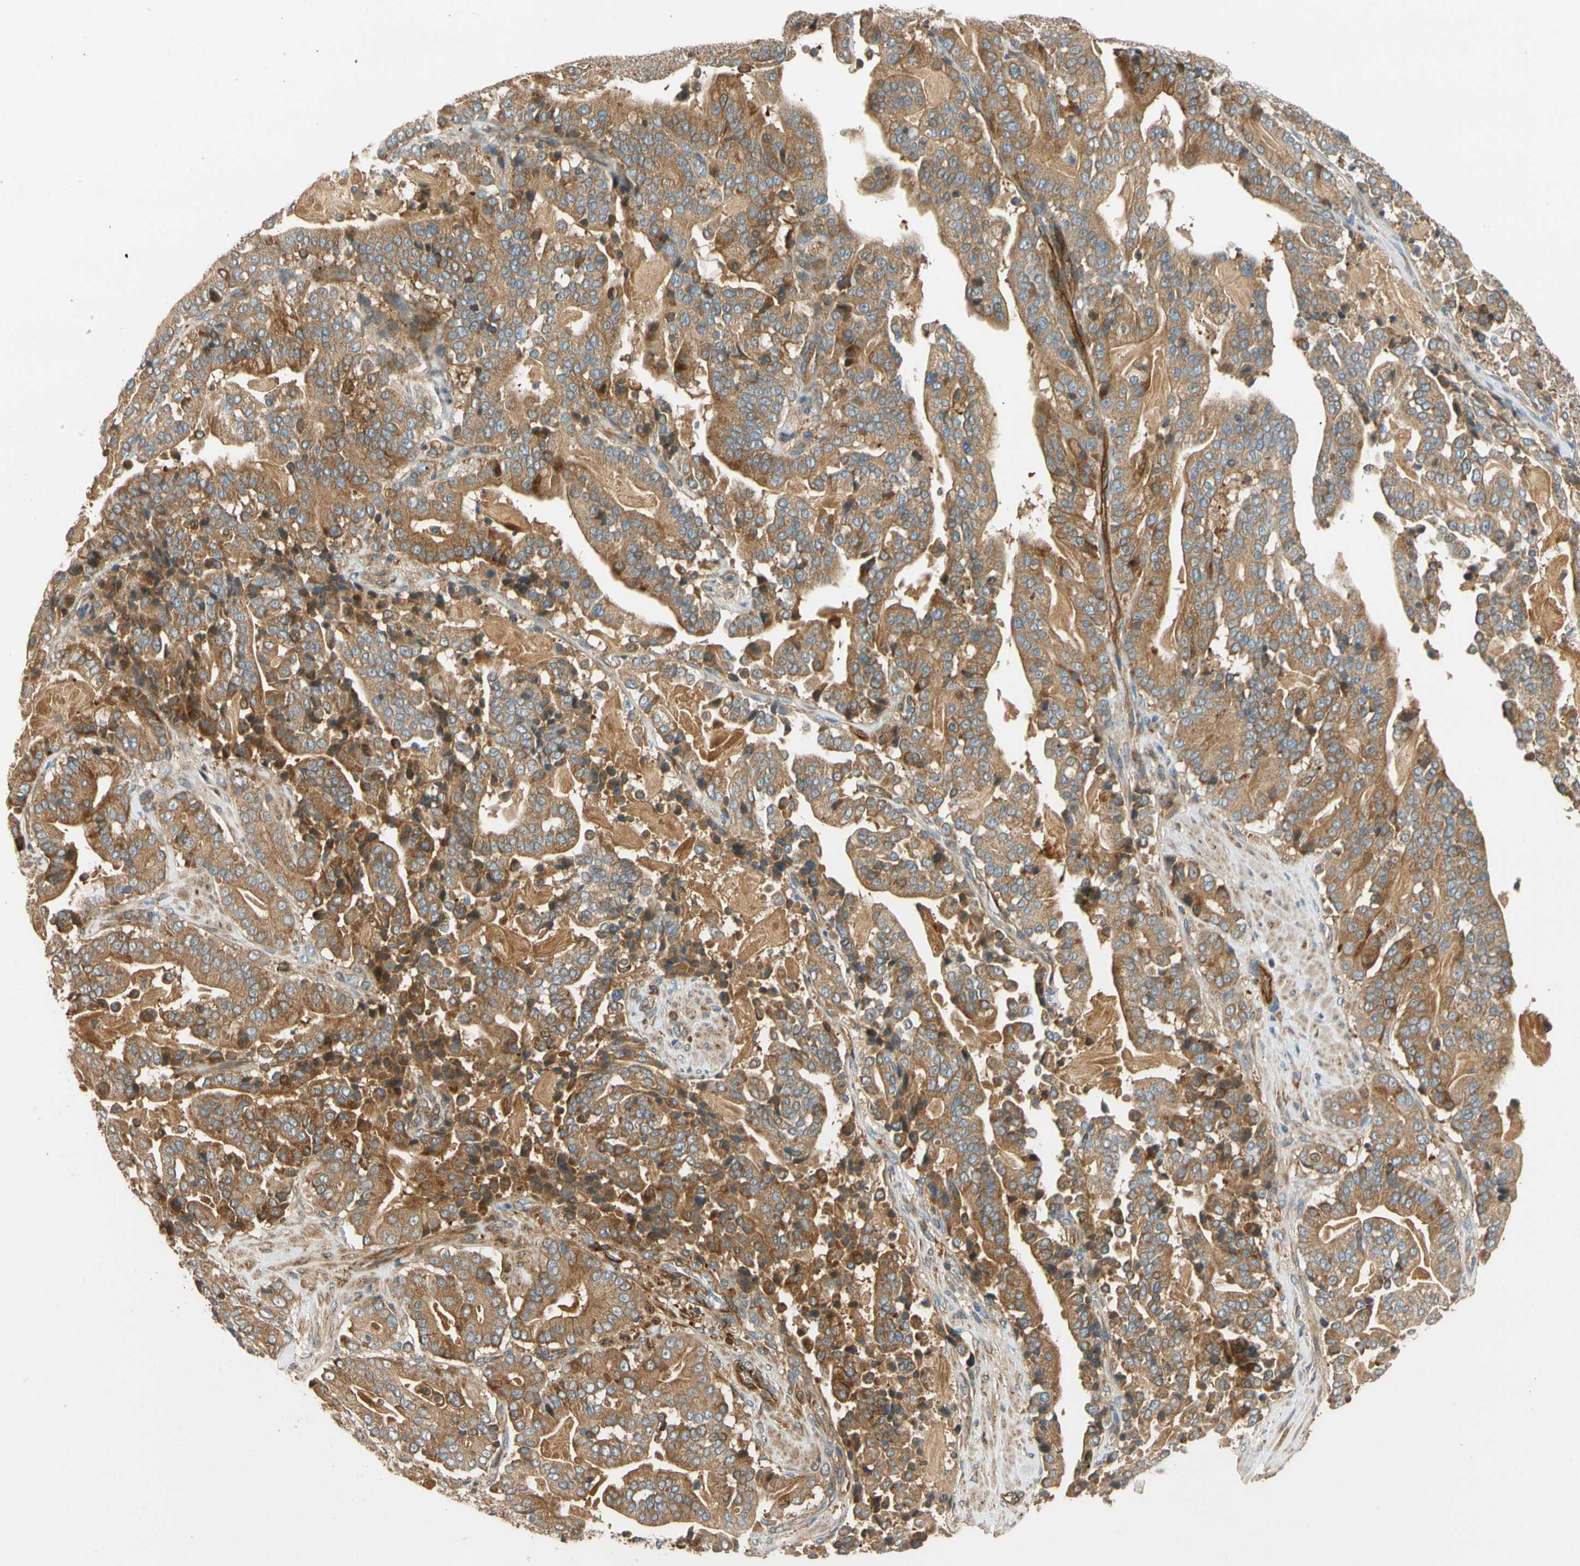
{"staining": {"intensity": "moderate", "quantity": ">75%", "location": "cytoplasmic/membranous"}, "tissue": "pancreatic cancer", "cell_type": "Tumor cells", "image_type": "cancer", "snomed": [{"axis": "morphology", "description": "Adenocarcinoma, NOS"}, {"axis": "topography", "description": "Pancreas"}], "caption": "This histopathology image displays adenocarcinoma (pancreatic) stained with IHC to label a protein in brown. The cytoplasmic/membranous of tumor cells show moderate positivity for the protein. Nuclei are counter-stained blue.", "gene": "PARP14", "patient": {"sex": "male", "age": 63}}